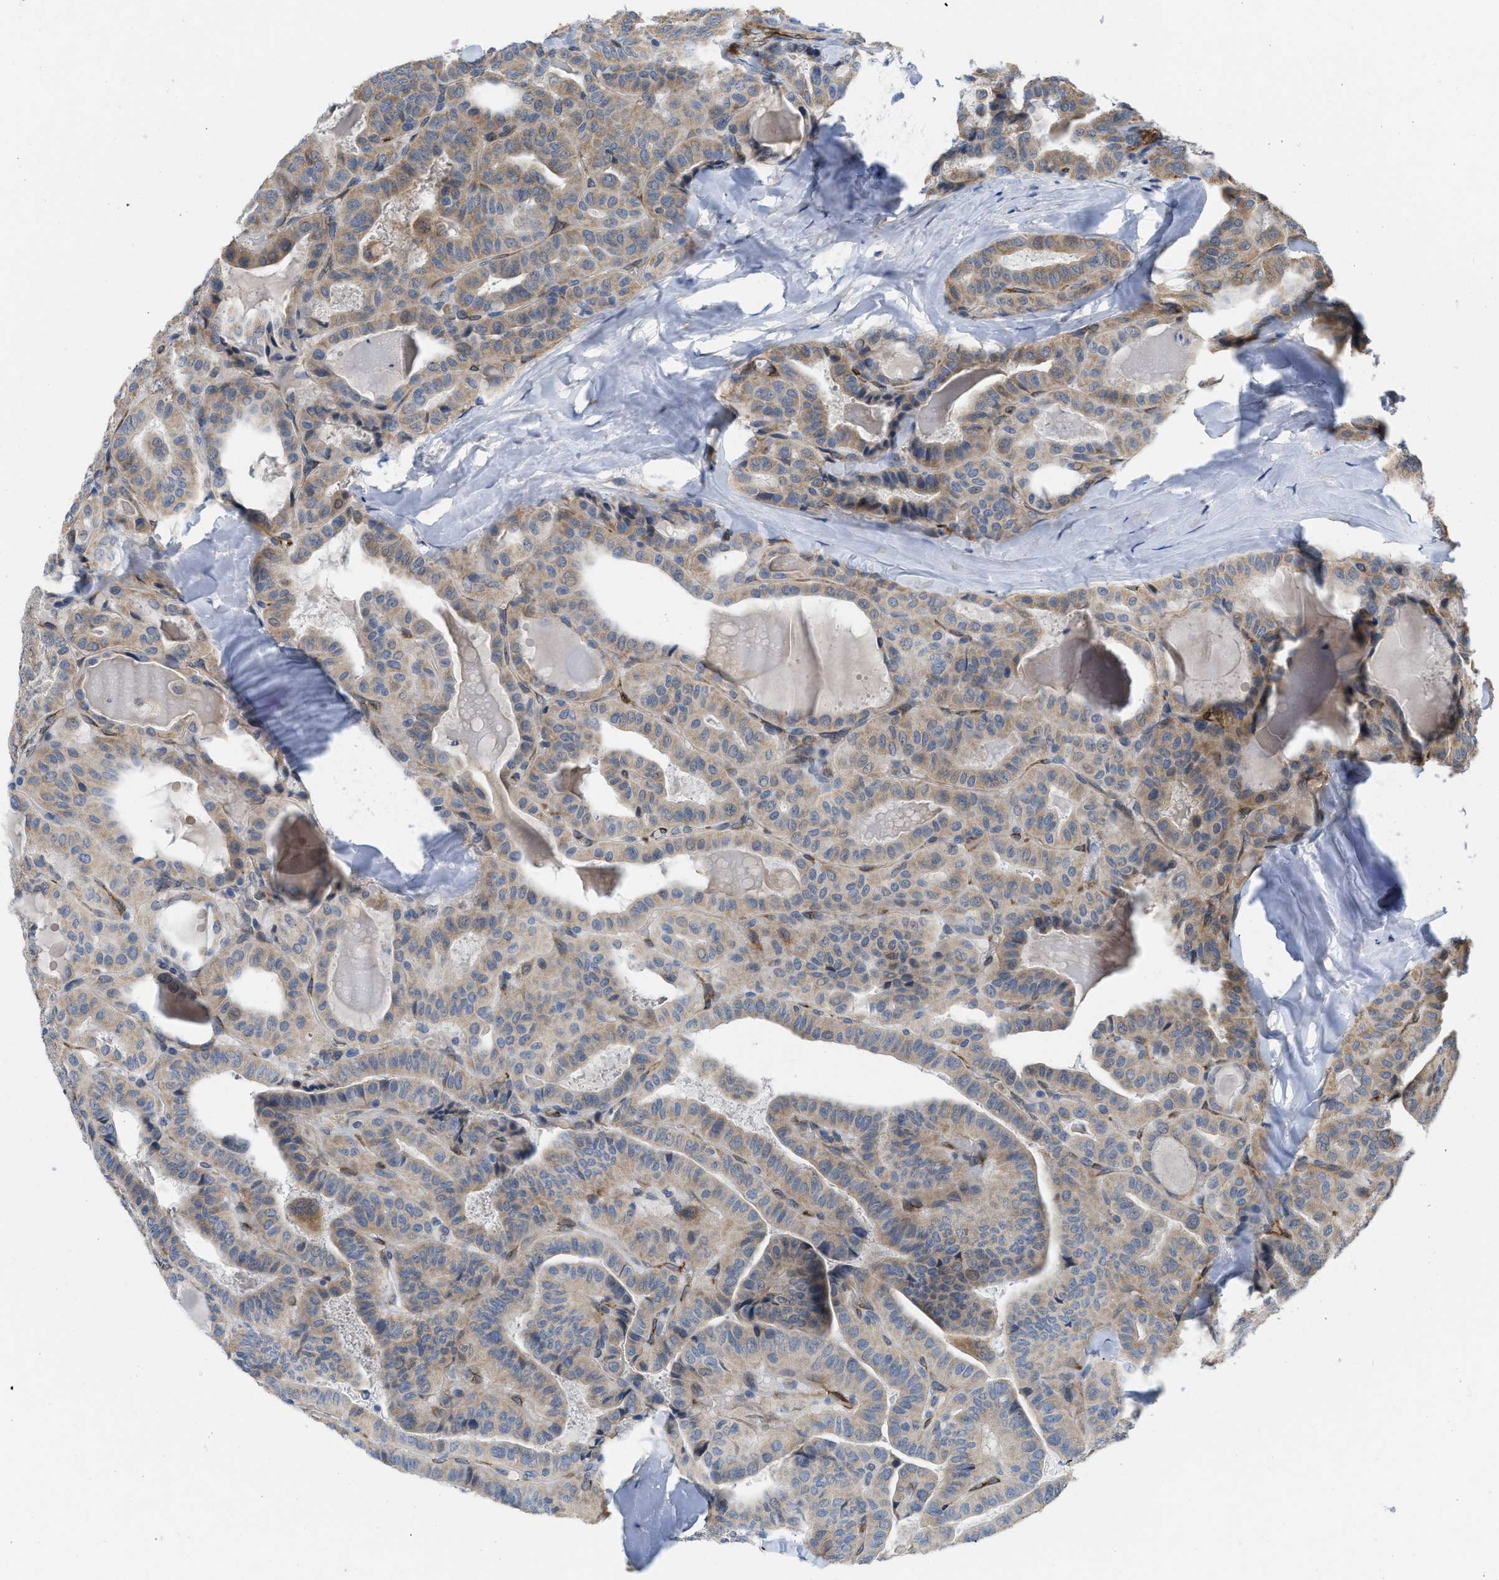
{"staining": {"intensity": "weak", "quantity": ">75%", "location": "cytoplasmic/membranous"}, "tissue": "thyroid cancer", "cell_type": "Tumor cells", "image_type": "cancer", "snomed": [{"axis": "morphology", "description": "Papillary adenocarcinoma, NOS"}, {"axis": "topography", "description": "Thyroid gland"}], "caption": "Human thyroid papillary adenocarcinoma stained with a brown dye displays weak cytoplasmic/membranous positive staining in approximately >75% of tumor cells.", "gene": "EOGT", "patient": {"sex": "male", "age": 77}}